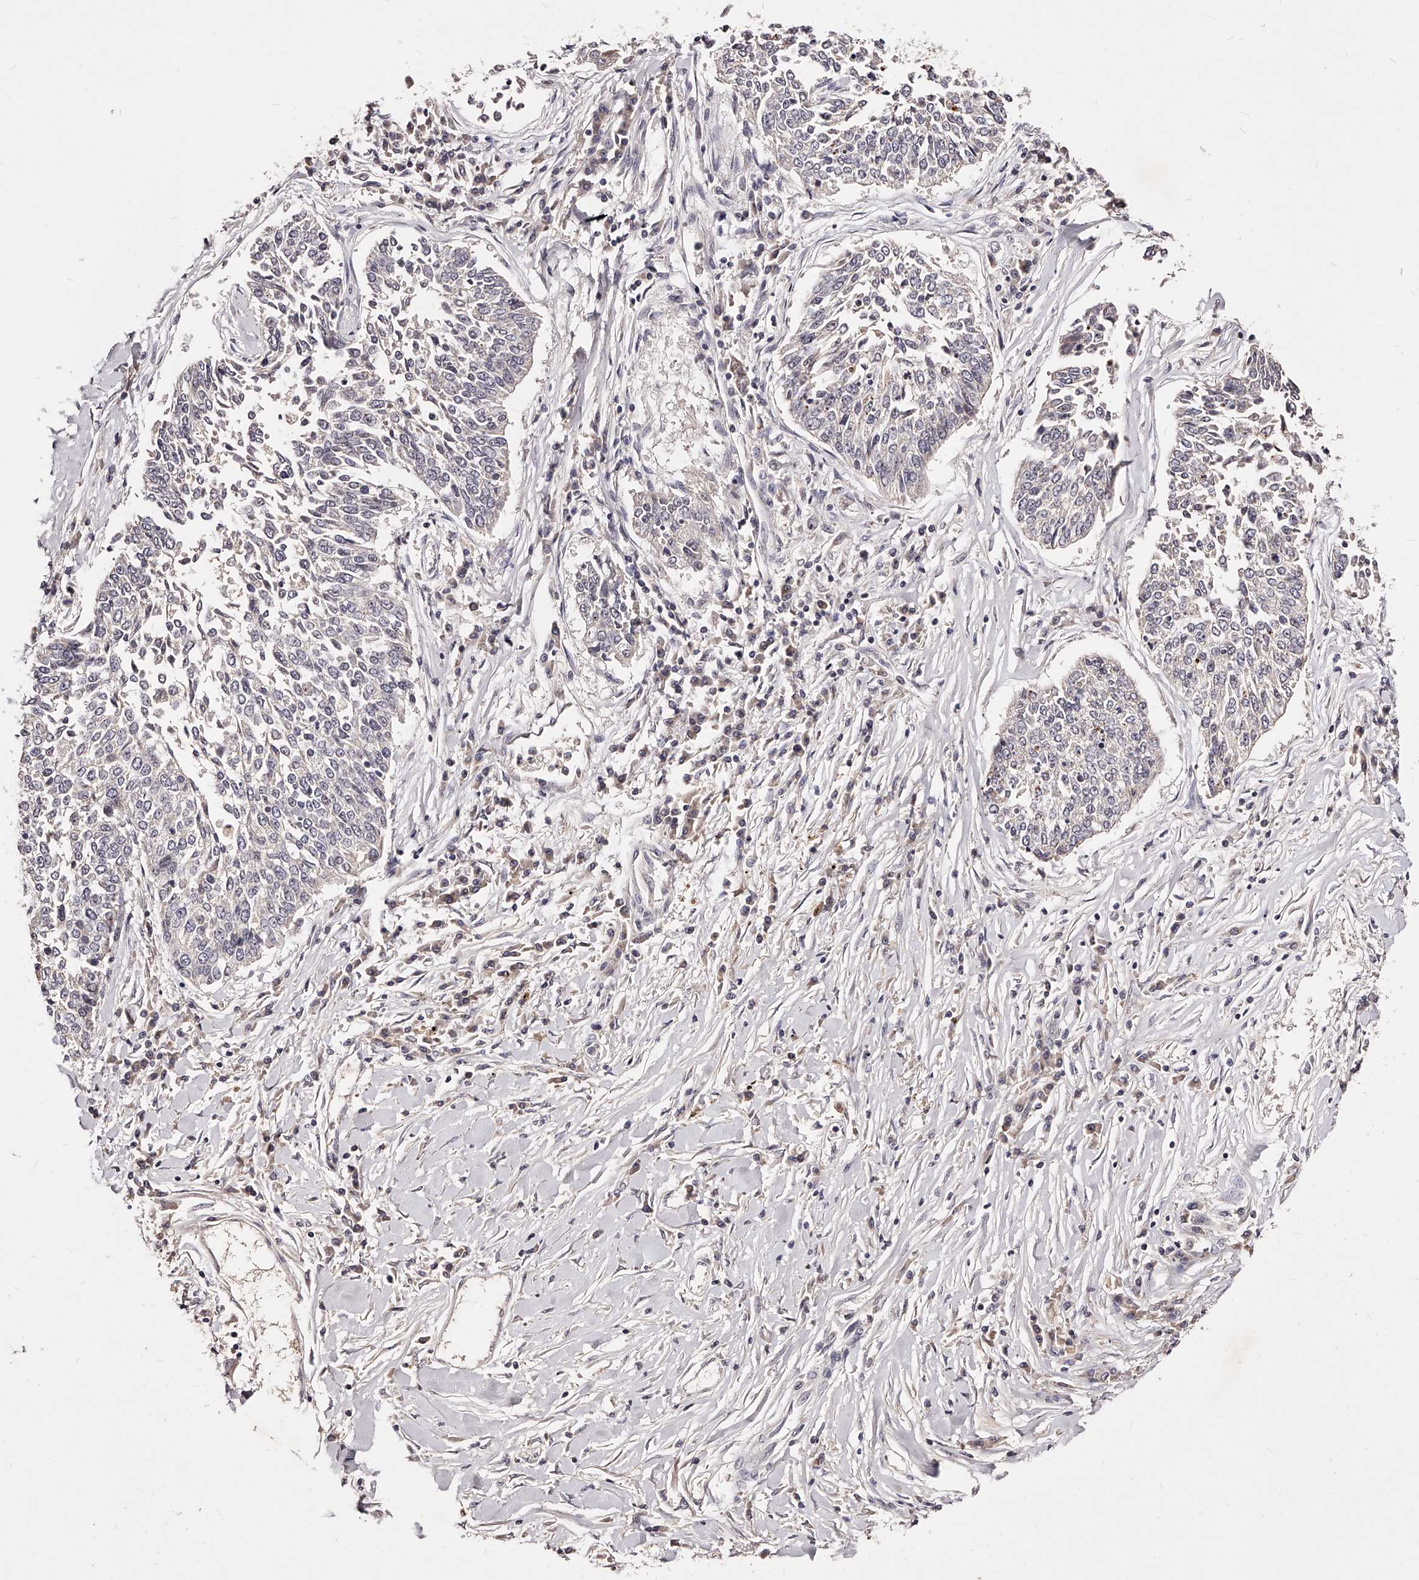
{"staining": {"intensity": "negative", "quantity": "none", "location": "none"}, "tissue": "lung cancer", "cell_type": "Tumor cells", "image_type": "cancer", "snomed": [{"axis": "morphology", "description": "Normal tissue, NOS"}, {"axis": "morphology", "description": "Squamous cell carcinoma, NOS"}, {"axis": "topography", "description": "Cartilage tissue"}, {"axis": "topography", "description": "Bronchus"}, {"axis": "topography", "description": "Lung"}, {"axis": "topography", "description": "Peripheral nerve tissue"}], "caption": "Lung cancer was stained to show a protein in brown. There is no significant positivity in tumor cells.", "gene": "PHACTR1", "patient": {"sex": "female", "age": 49}}